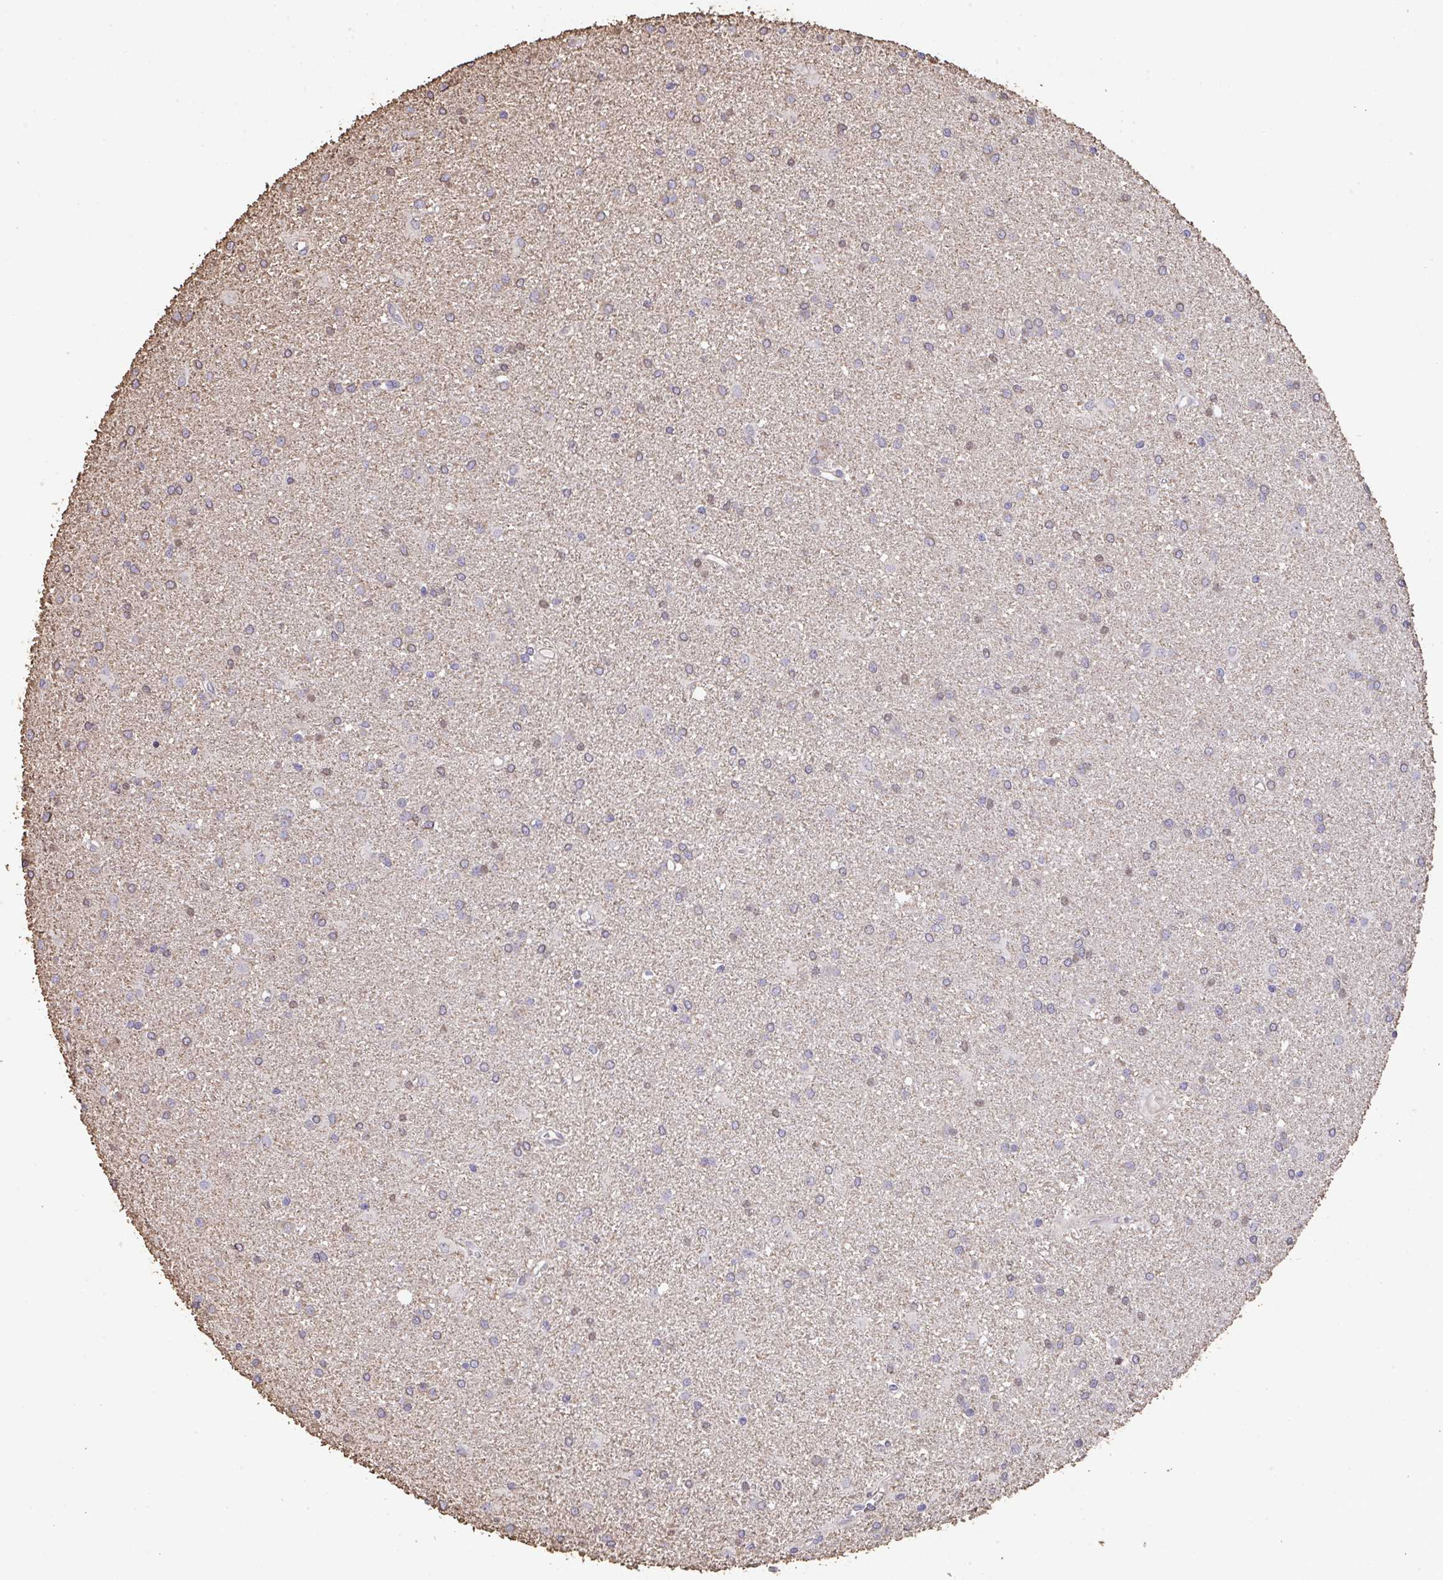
{"staining": {"intensity": "weak", "quantity": "<25%", "location": "cytoplasmic/membranous"}, "tissue": "glioma", "cell_type": "Tumor cells", "image_type": "cancer", "snomed": [{"axis": "morphology", "description": "Glioma, malignant, High grade"}, {"axis": "topography", "description": "Brain"}], "caption": "Malignant glioma (high-grade) stained for a protein using immunohistochemistry (IHC) displays no staining tumor cells.", "gene": "RUNDC3B", "patient": {"sex": "female", "age": 50}}